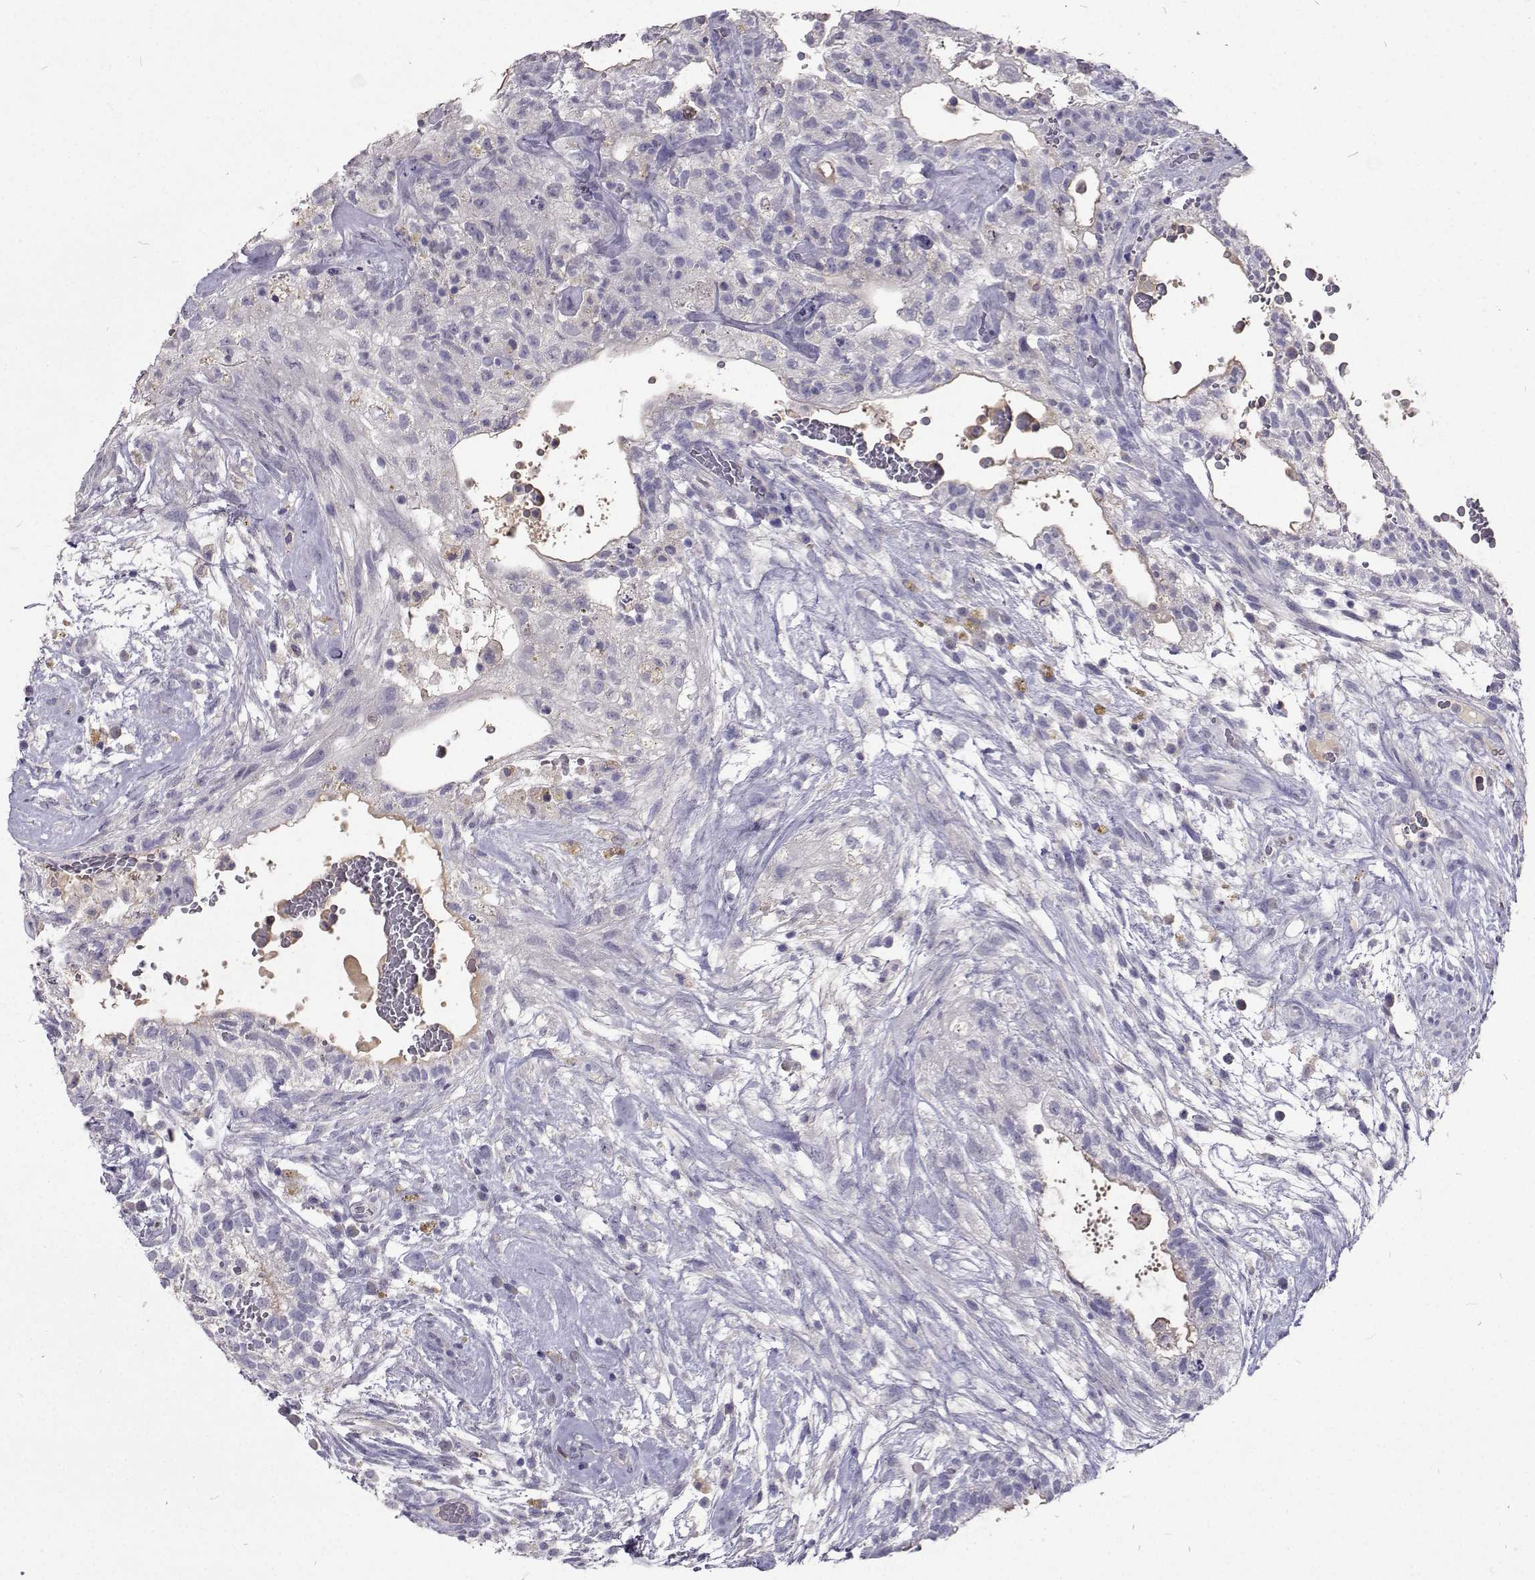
{"staining": {"intensity": "negative", "quantity": "none", "location": "none"}, "tissue": "testis cancer", "cell_type": "Tumor cells", "image_type": "cancer", "snomed": [{"axis": "morphology", "description": "Normal tissue, NOS"}, {"axis": "morphology", "description": "Carcinoma, Embryonal, NOS"}, {"axis": "topography", "description": "Testis"}], "caption": "High power microscopy micrograph of an immunohistochemistry (IHC) histopathology image of embryonal carcinoma (testis), revealing no significant positivity in tumor cells.", "gene": "CFAP44", "patient": {"sex": "male", "age": 32}}